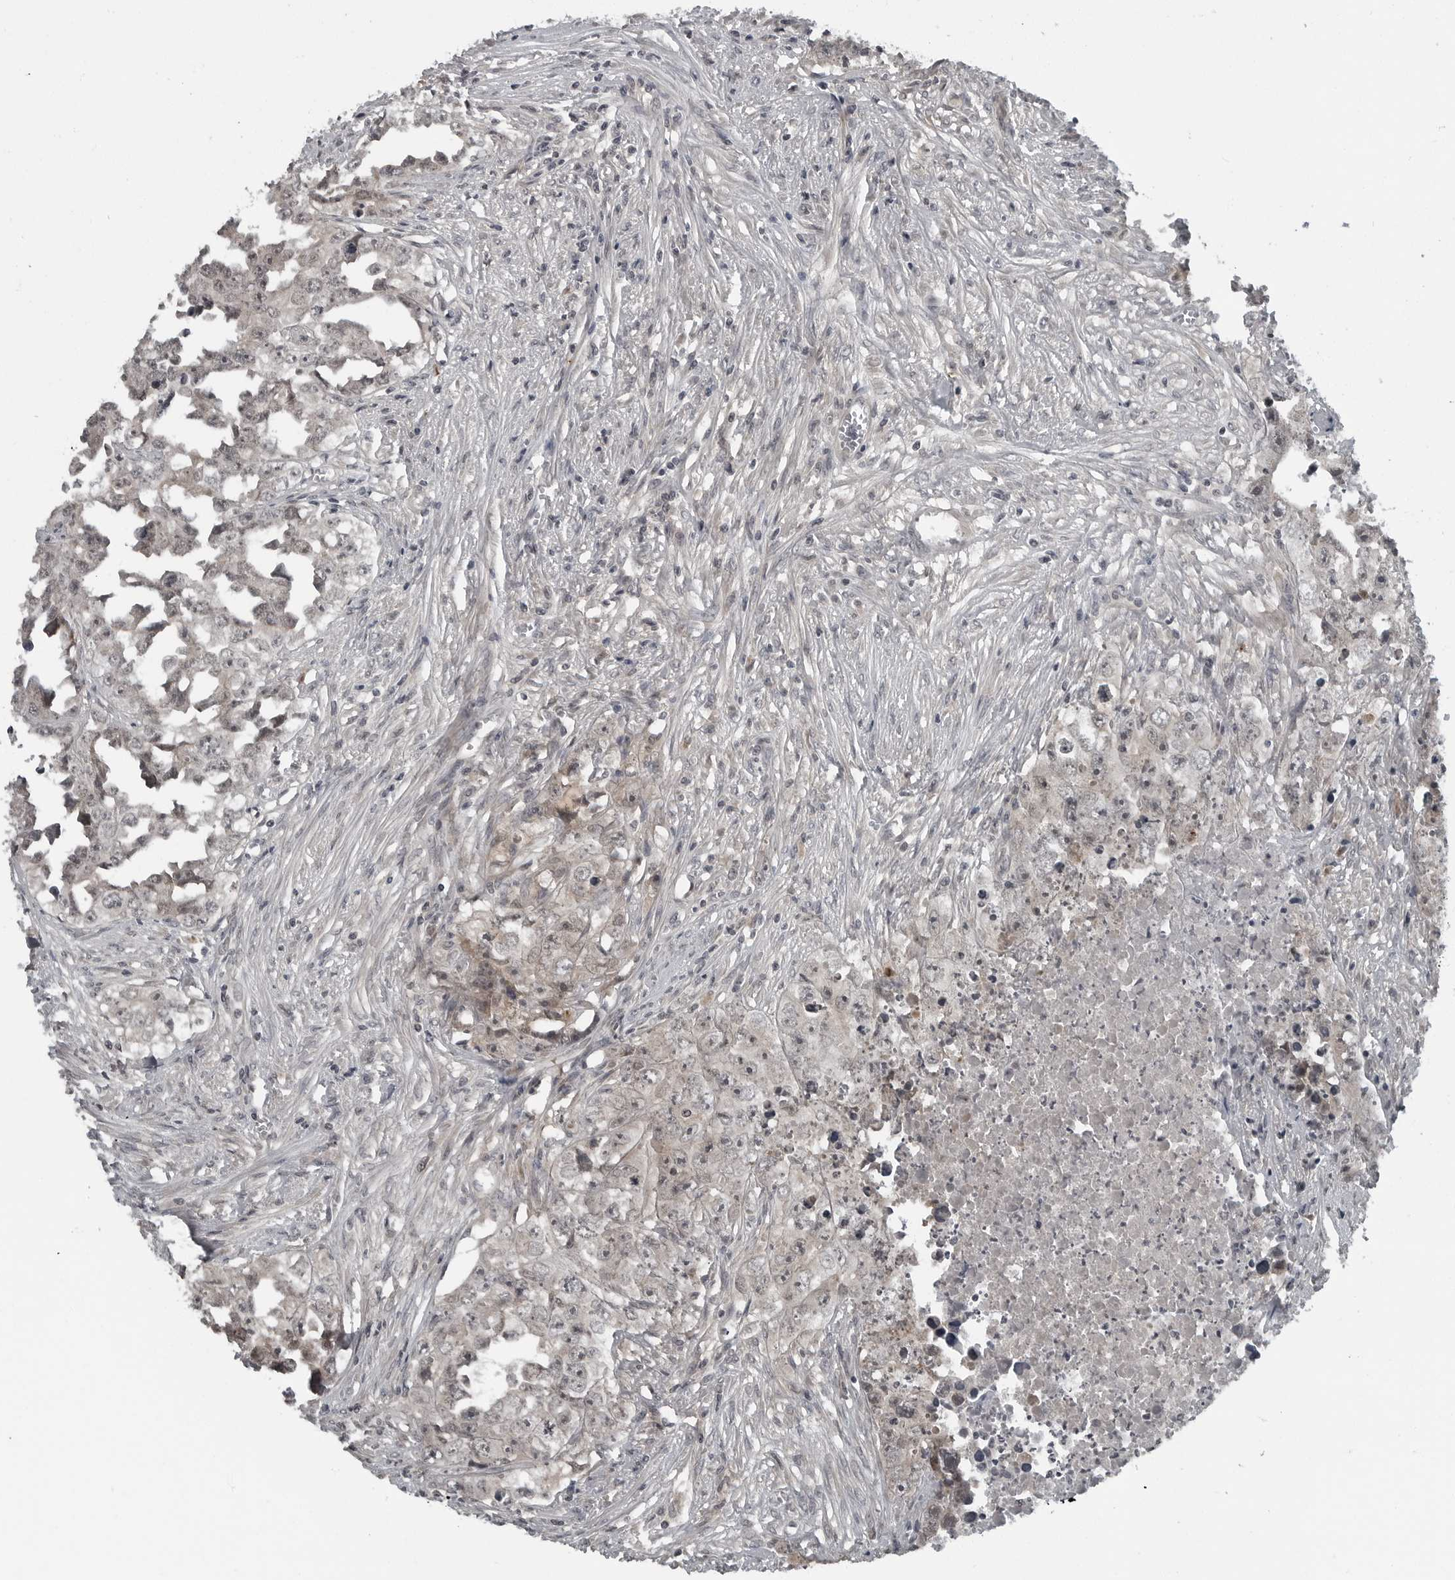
{"staining": {"intensity": "negative", "quantity": "none", "location": "none"}, "tissue": "testis cancer", "cell_type": "Tumor cells", "image_type": "cancer", "snomed": [{"axis": "morphology", "description": "Seminoma, NOS"}, {"axis": "morphology", "description": "Carcinoma, Embryonal, NOS"}, {"axis": "topography", "description": "Testis"}], "caption": "Immunohistochemistry (IHC) image of neoplastic tissue: embryonal carcinoma (testis) stained with DAB (3,3'-diaminobenzidine) shows no significant protein expression in tumor cells.", "gene": "GAK", "patient": {"sex": "male", "age": 43}}